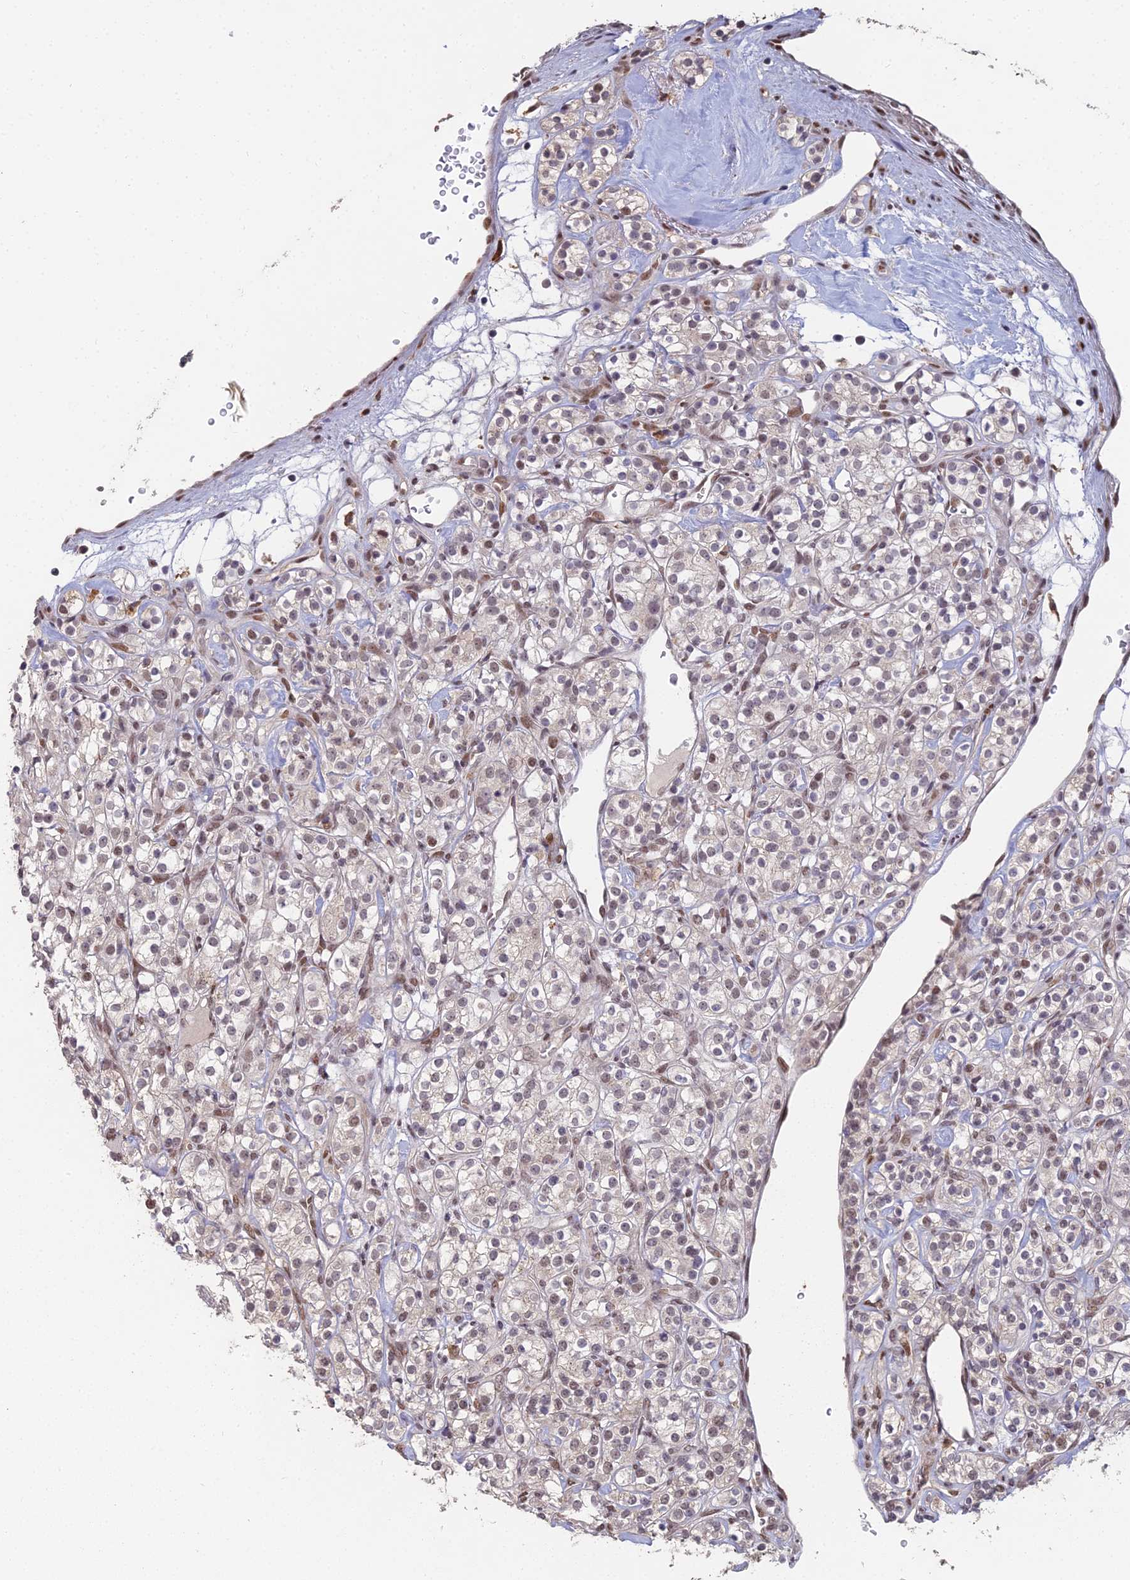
{"staining": {"intensity": "weak", "quantity": ">75%", "location": "nuclear"}, "tissue": "renal cancer", "cell_type": "Tumor cells", "image_type": "cancer", "snomed": [{"axis": "morphology", "description": "Adenocarcinoma, NOS"}, {"axis": "topography", "description": "Kidney"}], "caption": "Adenocarcinoma (renal) stained with a brown dye reveals weak nuclear positive expression in approximately >75% of tumor cells.", "gene": "ABHD17A", "patient": {"sex": "male", "age": 77}}